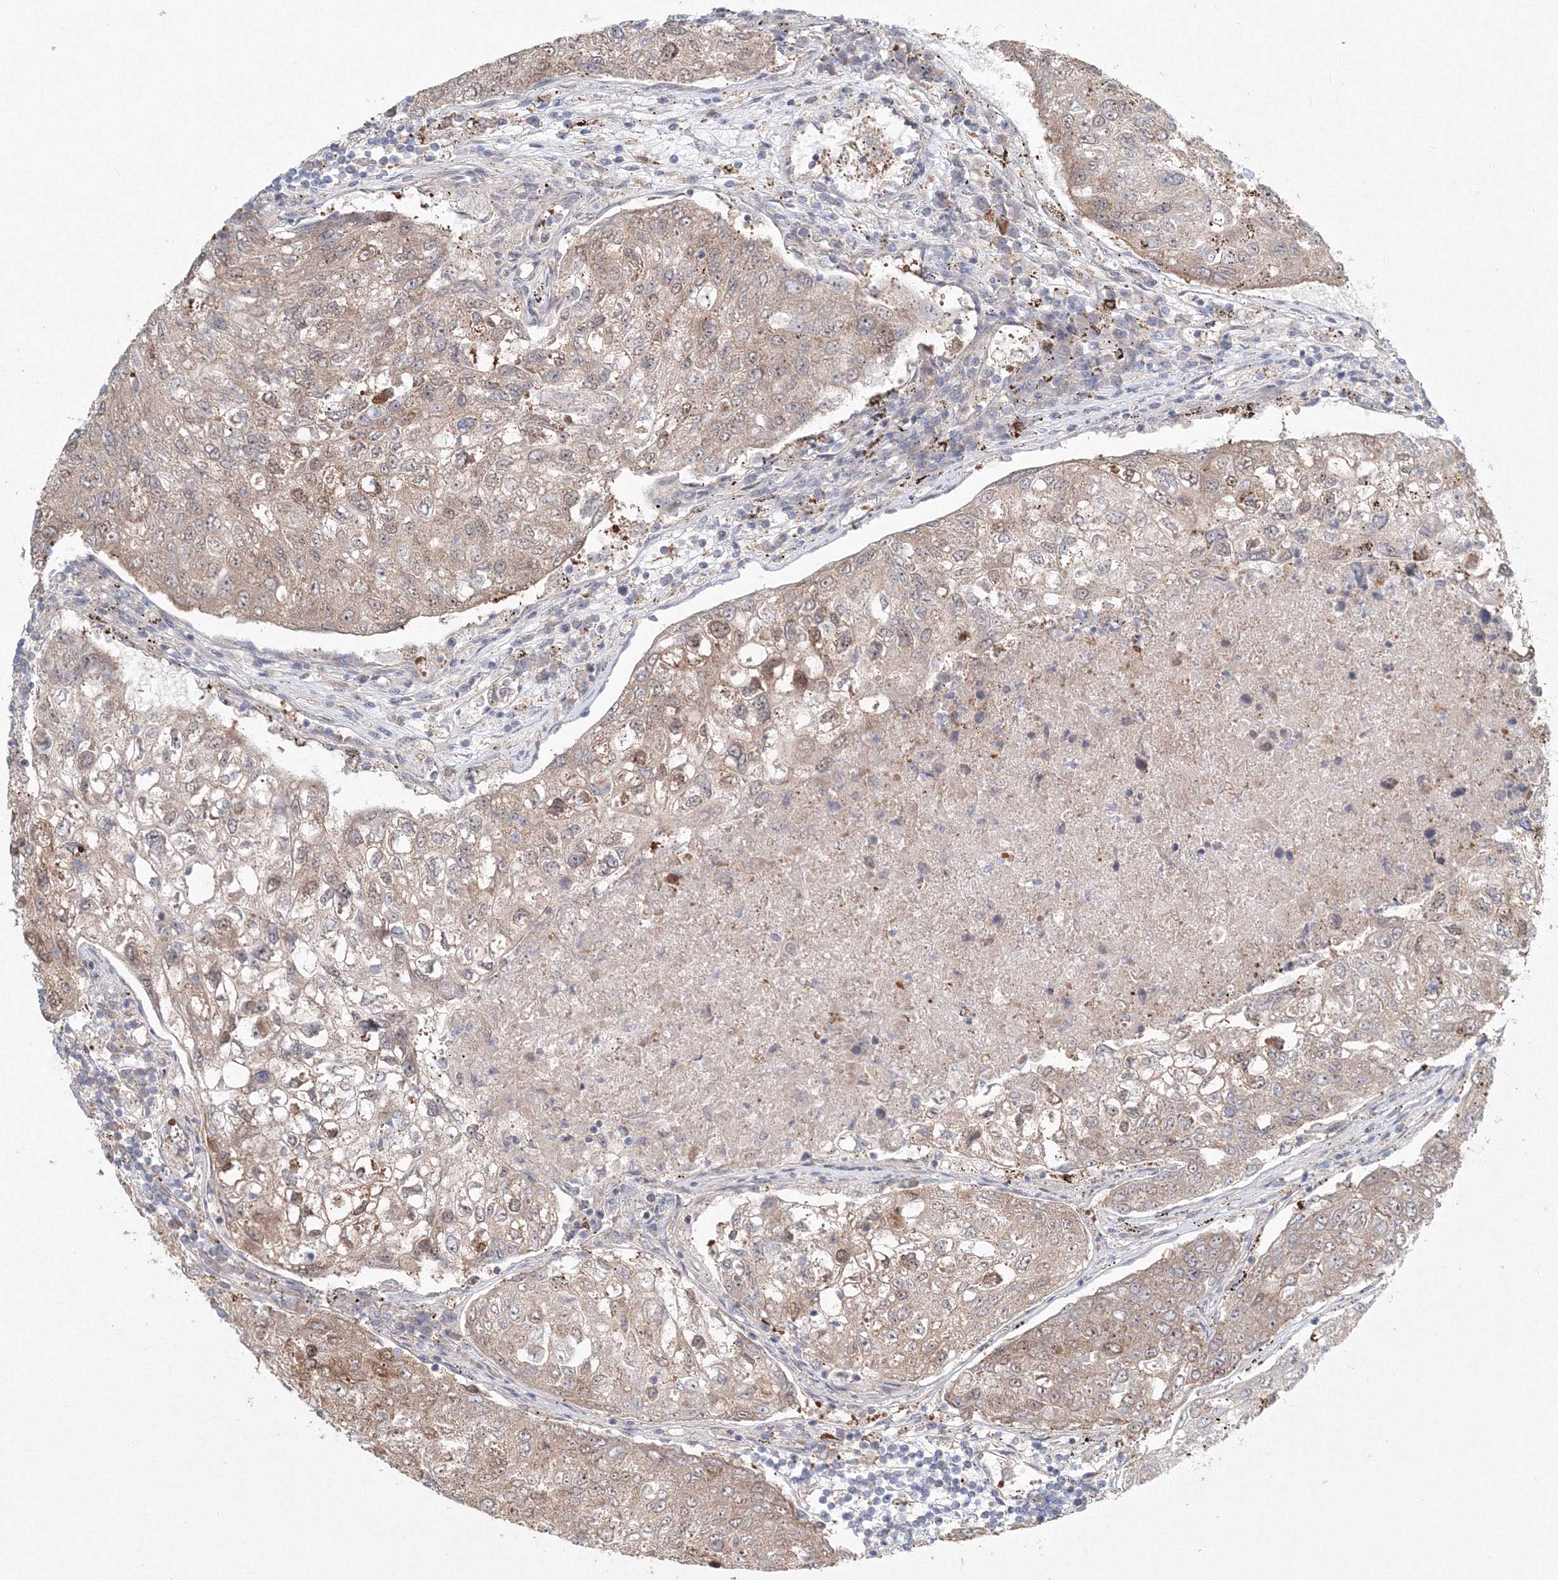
{"staining": {"intensity": "weak", "quantity": "<25%", "location": "cytoplasmic/membranous"}, "tissue": "urothelial cancer", "cell_type": "Tumor cells", "image_type": "cancer", "snomed": [{"axis": "morphology", "description": "Urothelial carcinoma, High grade"}, {"axis": "topography", "description": "Lymph node"}, {"axis": "topography", "description": "Urinary bladder"}], "caption": "Tumor cells show no significant protein positivity in high-grade urothelial carcinoma. (Brightfield microscopy of DAB IHC at high magnification).", "gene": "MKRN2", "patient": {"sex": "male", "age": 51}}